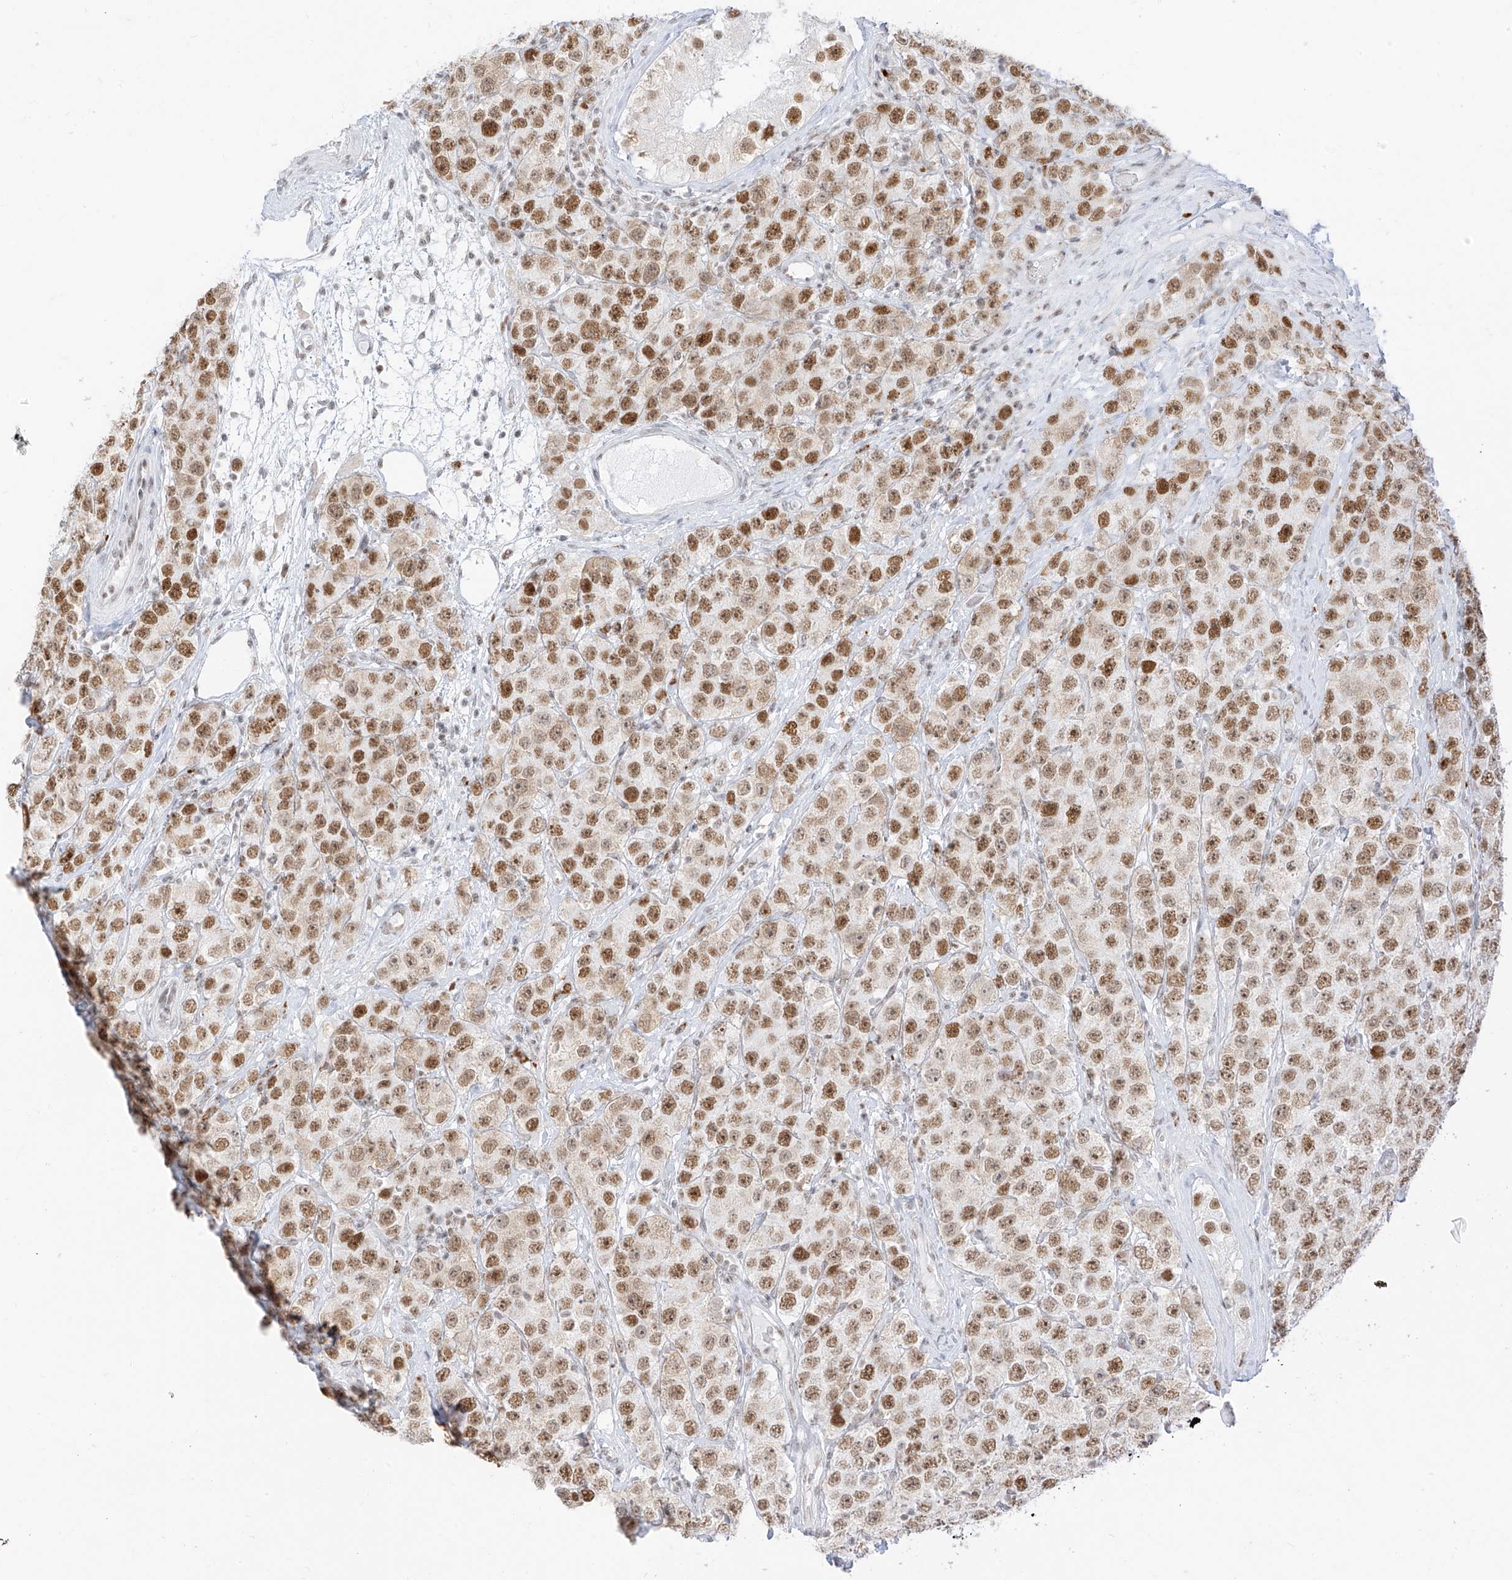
{"staining": {"intensity": "moderate", "quantity": ">75%", "location": "nuclear"}, "tissue": "testis cancer", "cell_type": "Tumor cells", "image_type": "cancer", "snomed": [{"axis": "morphology", "description": "Seminoma, NOS"}, {"axis": "topography", "description": "Testis"}], "caption": "DAB immunohistochemical staining of human testis seminoma reveals moderate nuclear protein expression in approximately >75% of tumor cells.", "gene": "SUPT5H", "patient": {"sex": "male", "age": 28}}